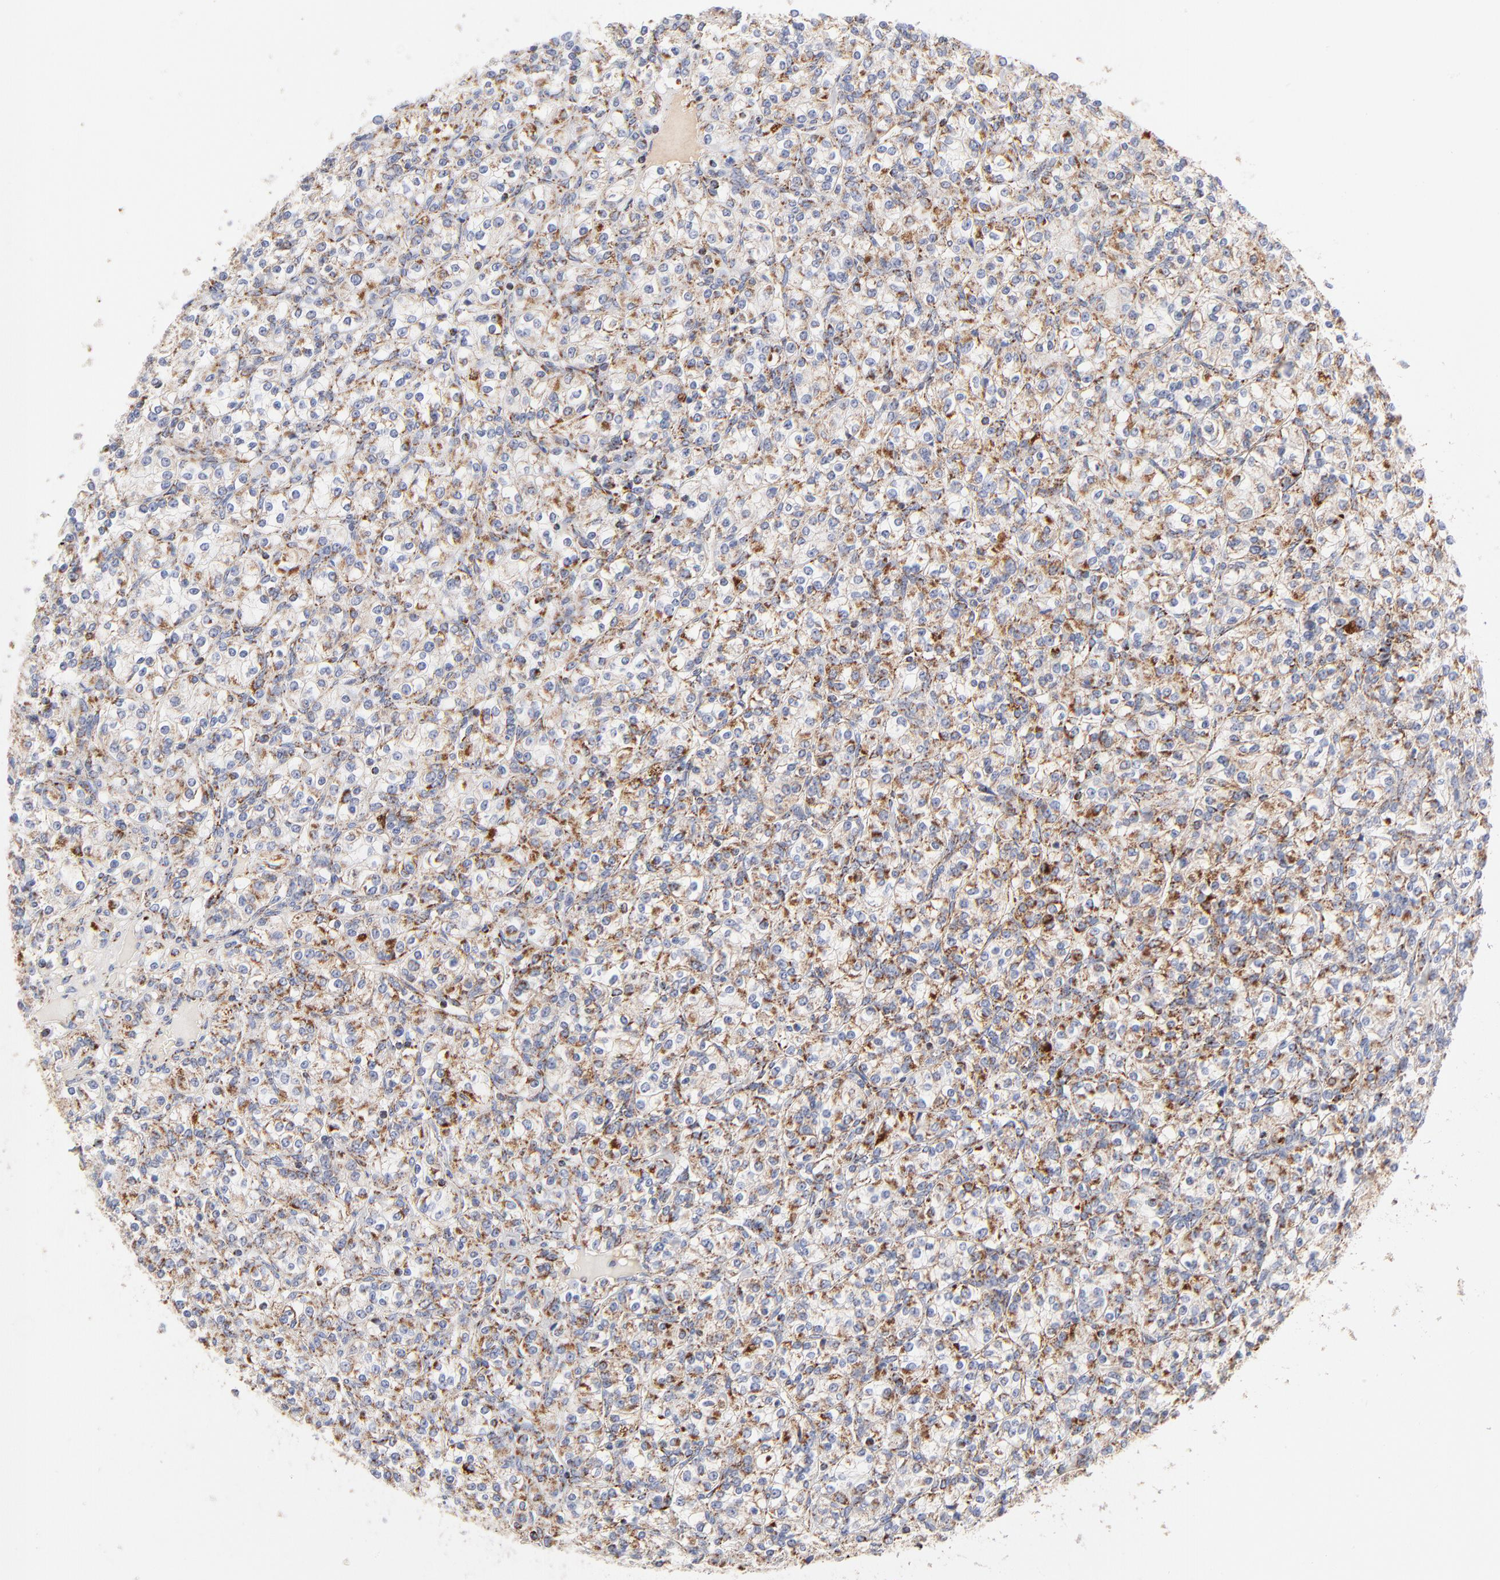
{"staining": {"intensity": "moderate", "quantity": "25%-75%", "location": "cytoplasmic/membranous"}, "tissue": "renal cancer", "cell_type": "Tumor cells", "image_type": "cancer", "snomed": [{"axis": "morphology", "description": "Adenocarcinoma, NOS"}, {"axis": "topography", "description": "Kidney"}], "caption": "A brown stain highlights moderate cytoplasmic/membranous positivity of a protein in renal cancer (adenocarcinoma) tumor cells.", "gene": "DLAT", "patient": {"sex": "male", "age": 77}}